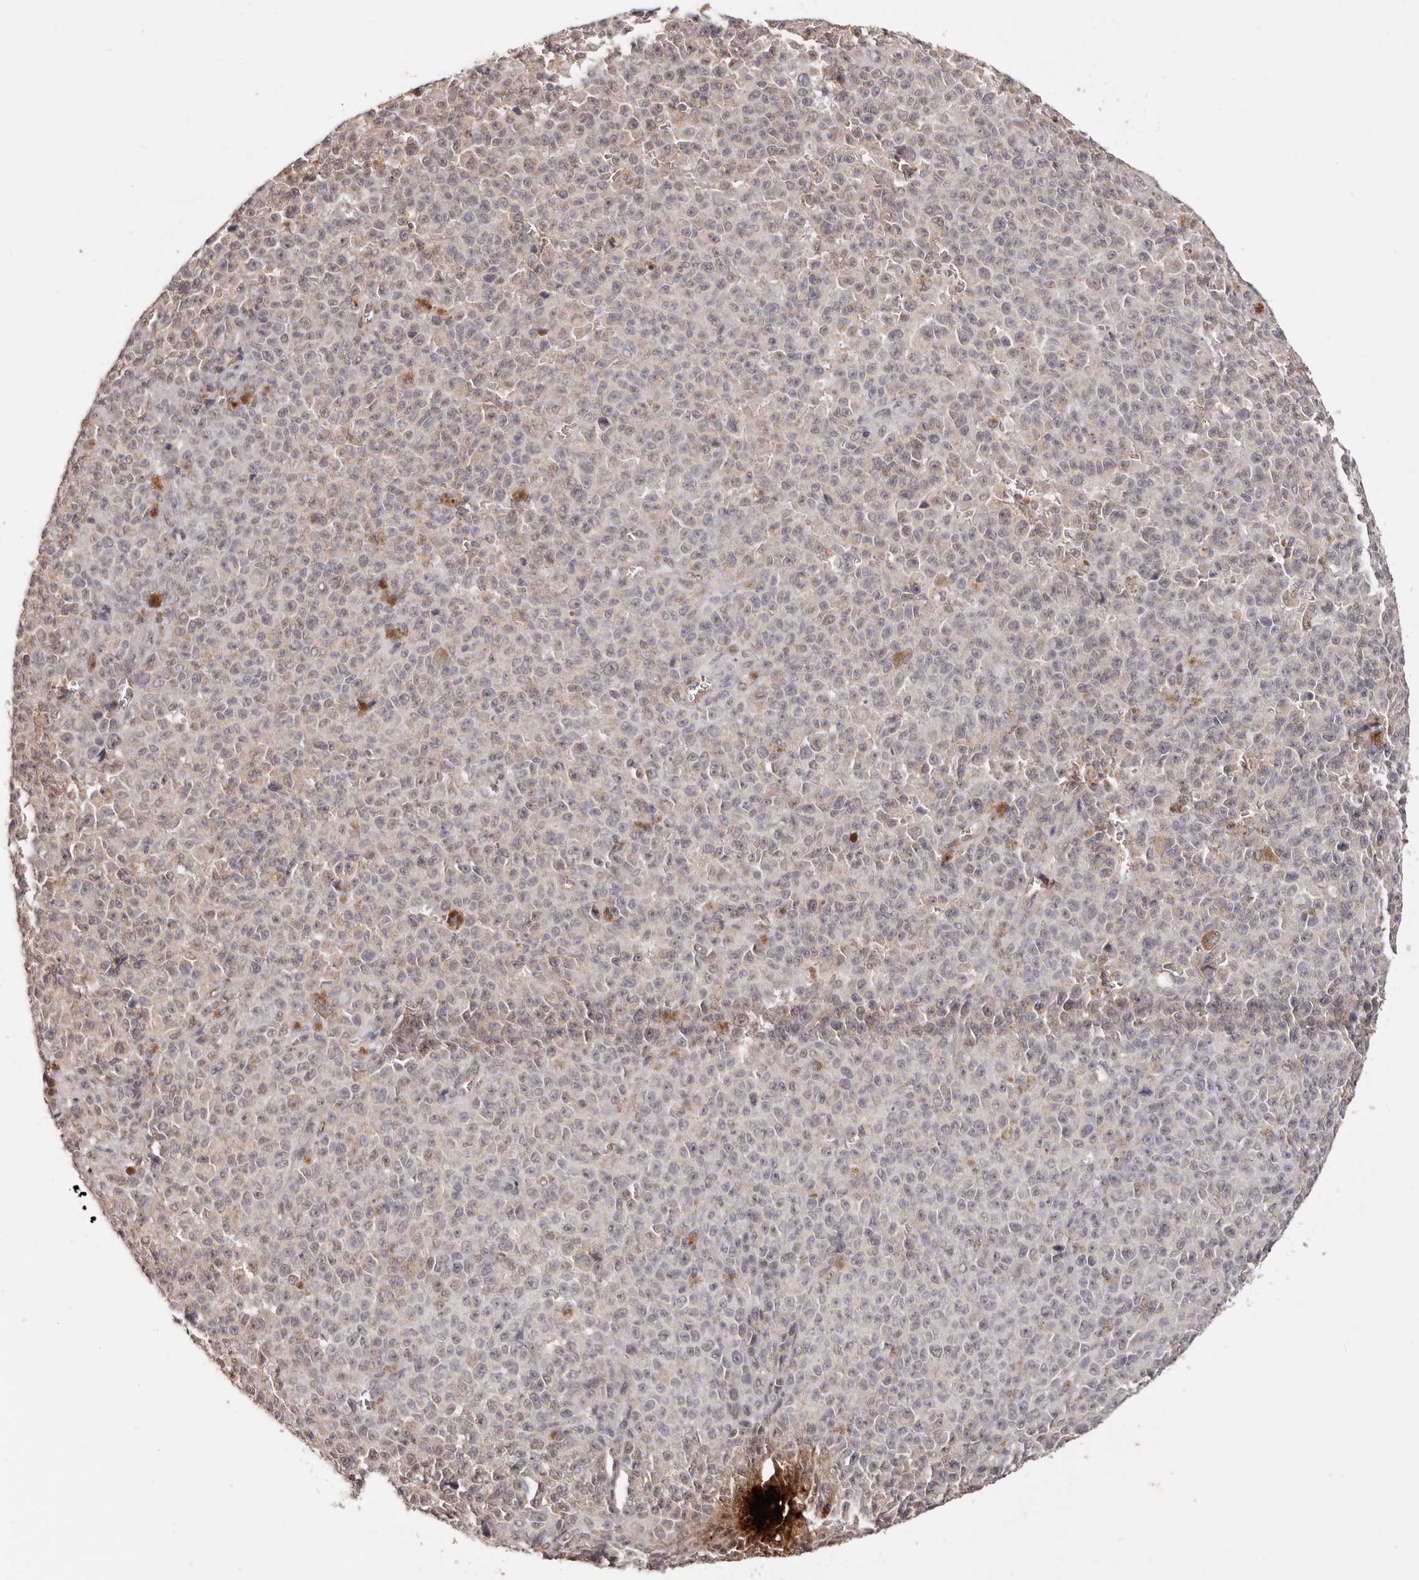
{"staining": {"intensity": "weak", "quantity": "25%-75%", "location": "nuclear"}, "tissue": "melanoma", "cell_type": "Tumor cells", "image_type": "cancer", "snomed": [{"axis": "morphology", "description": "Malignant melanoma, NOS"}, {"axis": "topography", "description": "Skin"}], "caption": "Weak nuclear protein expression is present in about 25%-75% of tumor cells in malignant melanoma.", "gene": "RPS6KA5", "patient": {"sex": "female", "age": 82}}